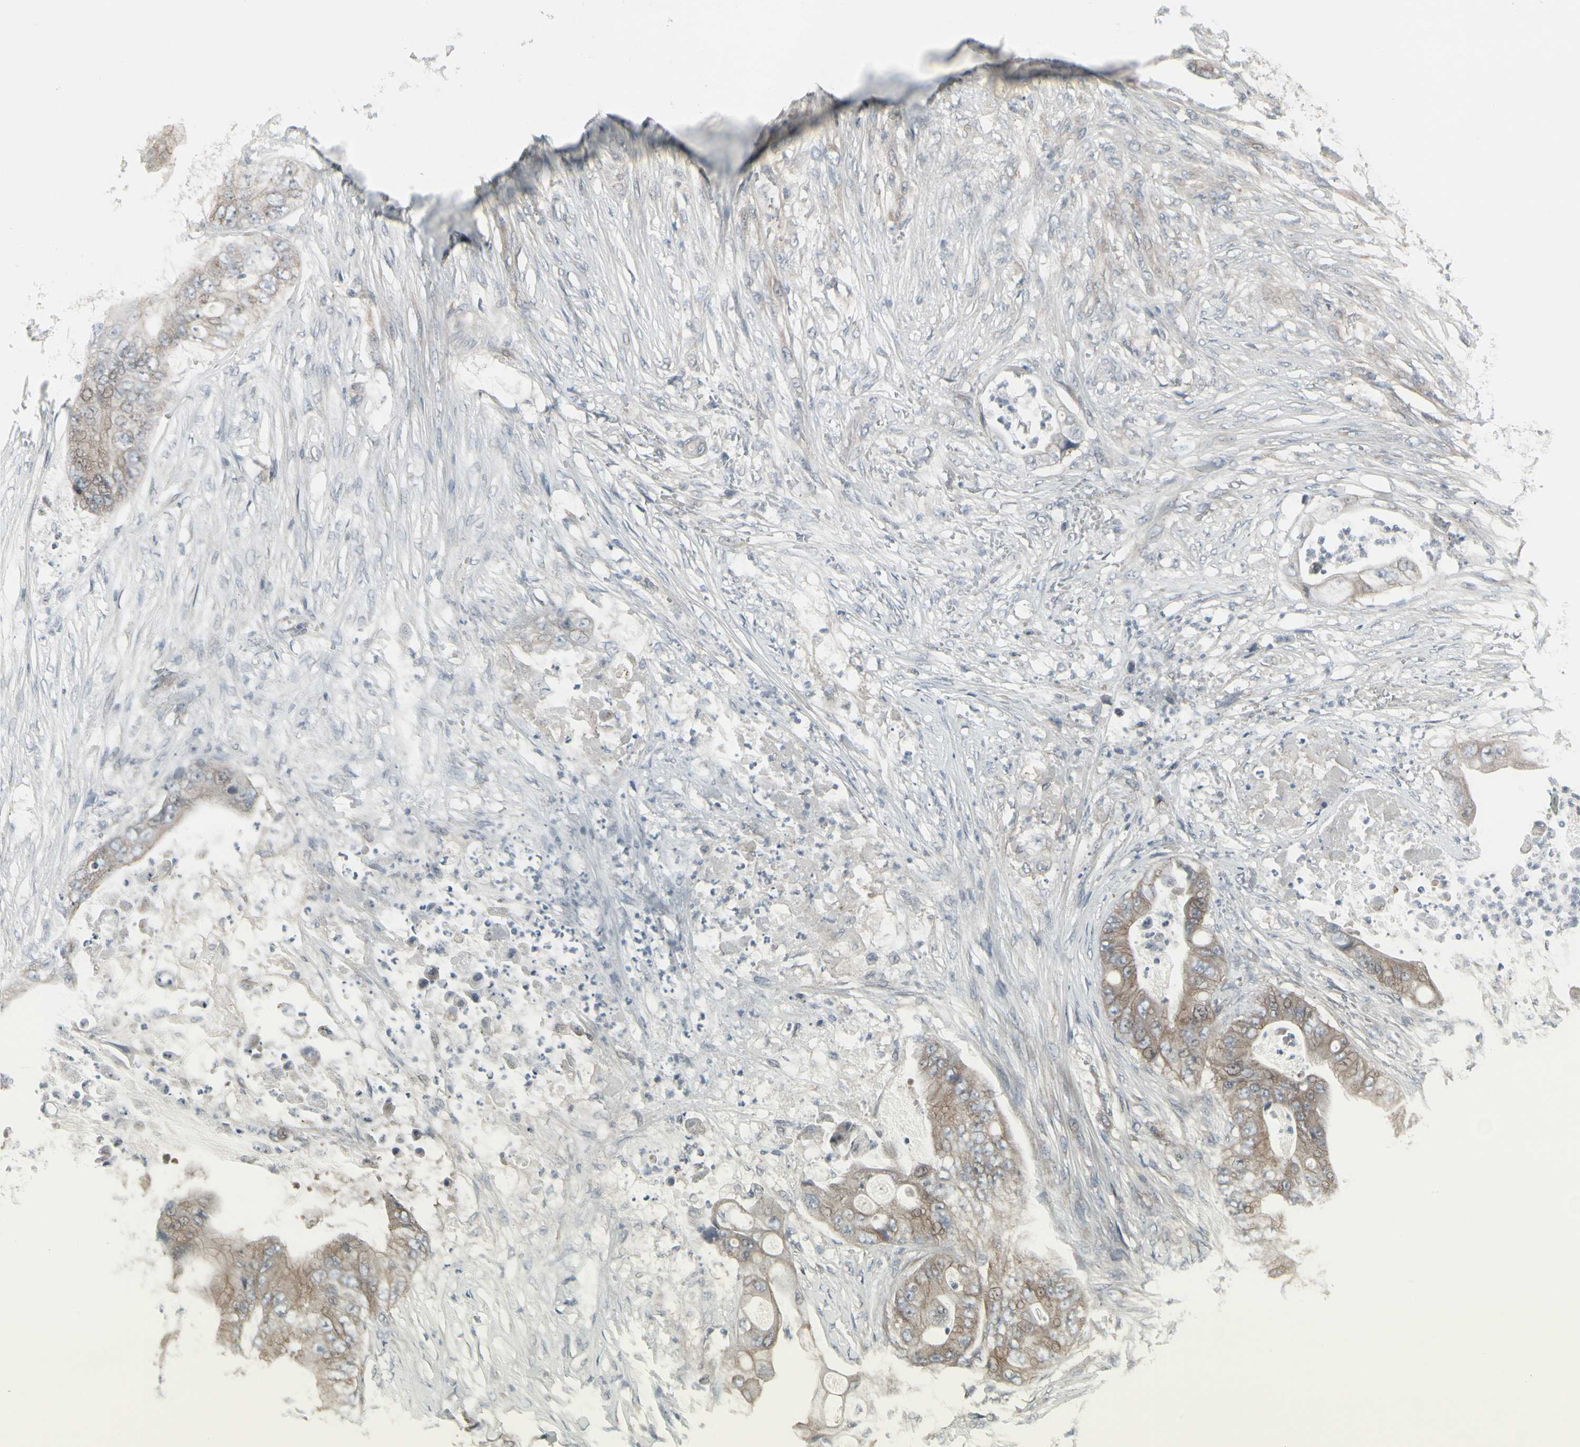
{"staining": {"intensity": "moderate", "quantity": ">75%", "location": "cytoplasmic/membranous"}, "tissue": "stomach cancer", "cell_type": "Tumor cells", "image_type": "cancer", "snomed": [{"axis": "morphology", "description": "Adenocarcinoma, NOS"}, {"axis": "topography", "description": "Stomach"}], "caption": "Stomach cancer was stained to show a protein in brown. There is medium levels of moderate cytoplasmic/membranous staining in about >75% of tumor cells.", "gene": "EPS15", "patient": {"sex": "female", "age": 73}}